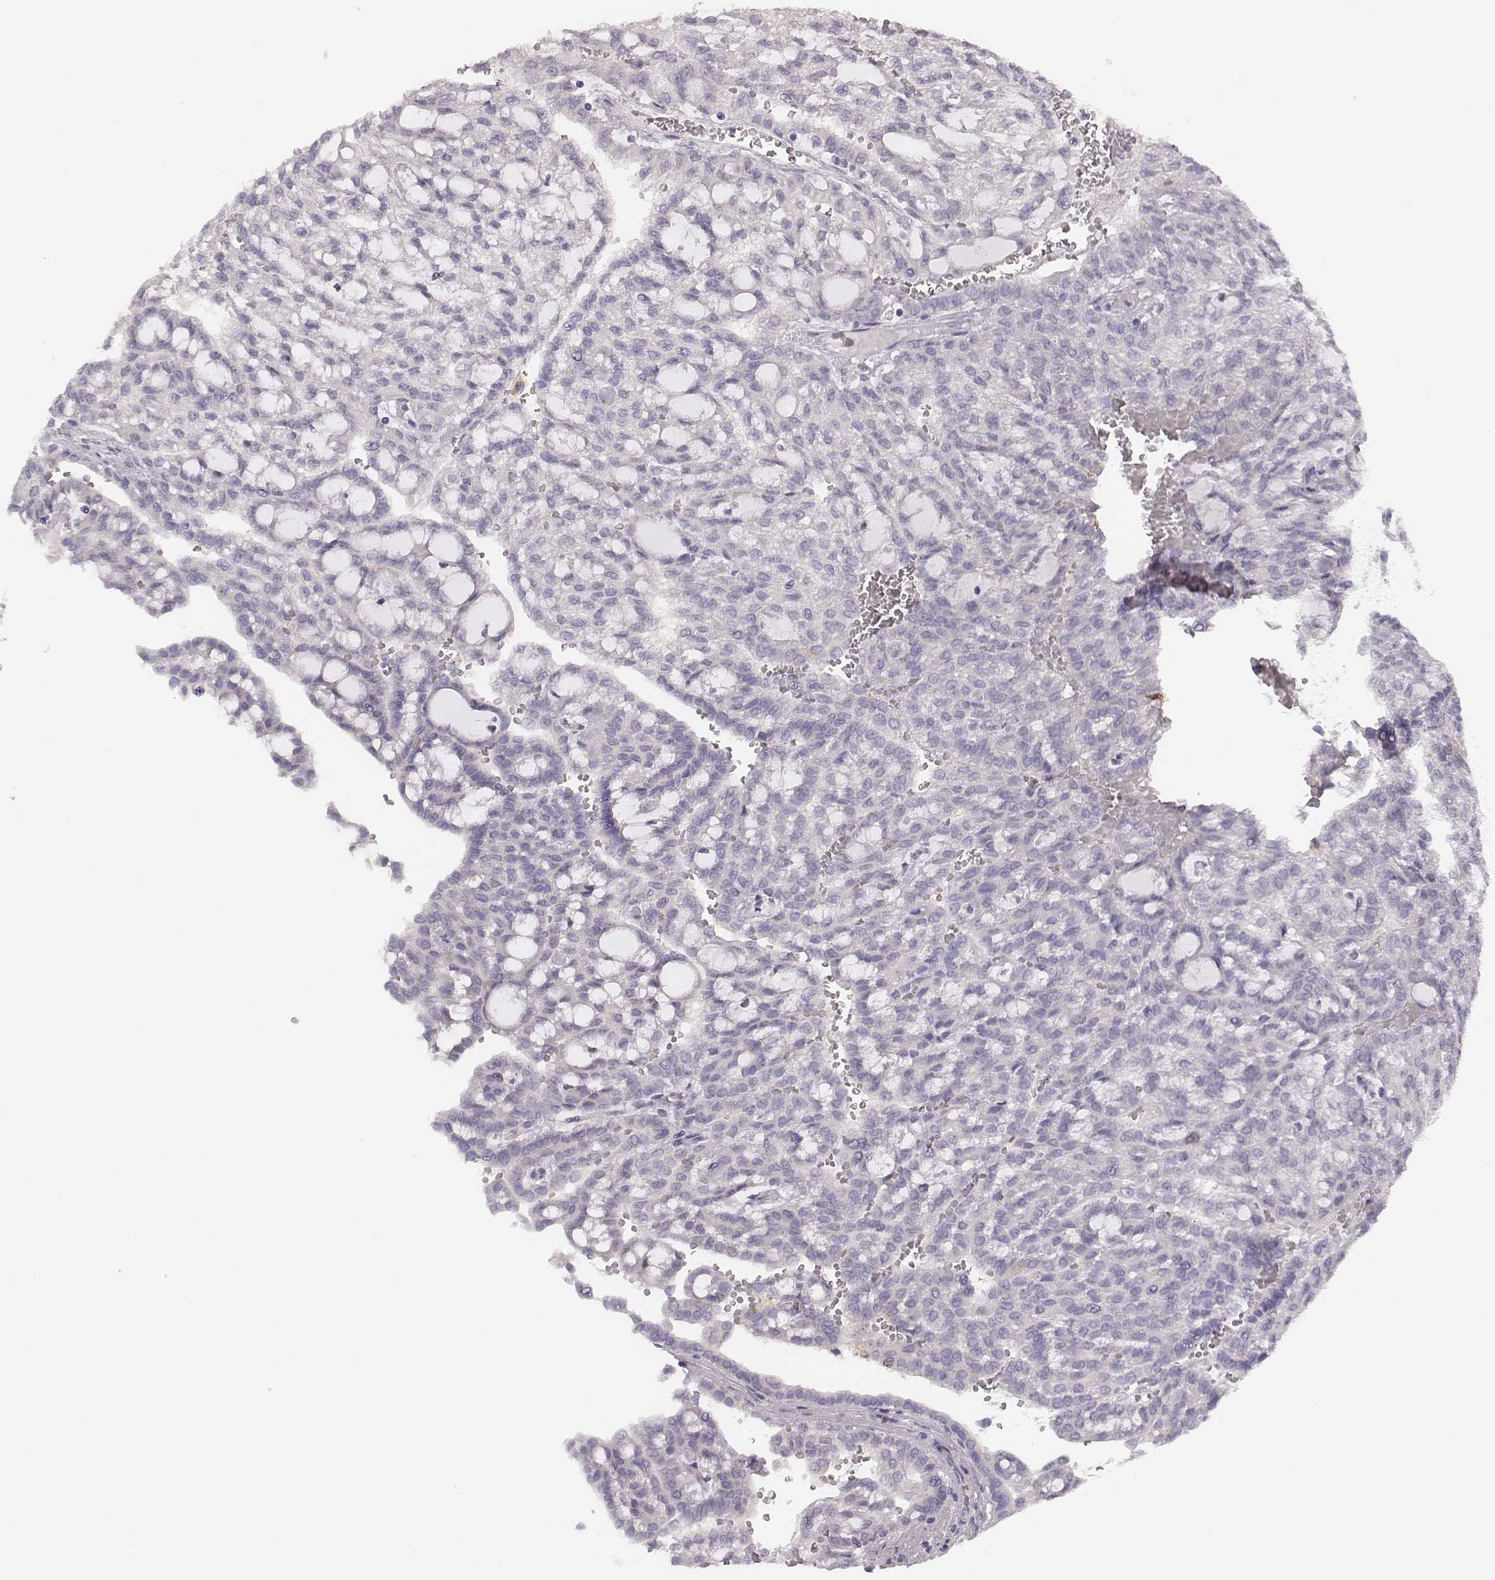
{"staining": {"intensity": "negative", "quantity": "none", "location": "none"}, "tissue": "renal cancer", "cell_type": "Tumor cells", "image_type": "cancer", "snomed": [{"axis": "morphology", "description": "Adenocarcinoma, NOS"}, {"axis": "topography", "description": "Kidney"}], "caption": "High magnification brightfield microscopy of adenocarcinoma (renal) stained with DAB (brown) and counterstained with hematoxylin (blue): tumor cells show no significant positivity.", "gene": "PBK", "patient": {"sex": "male", "age": 63}}